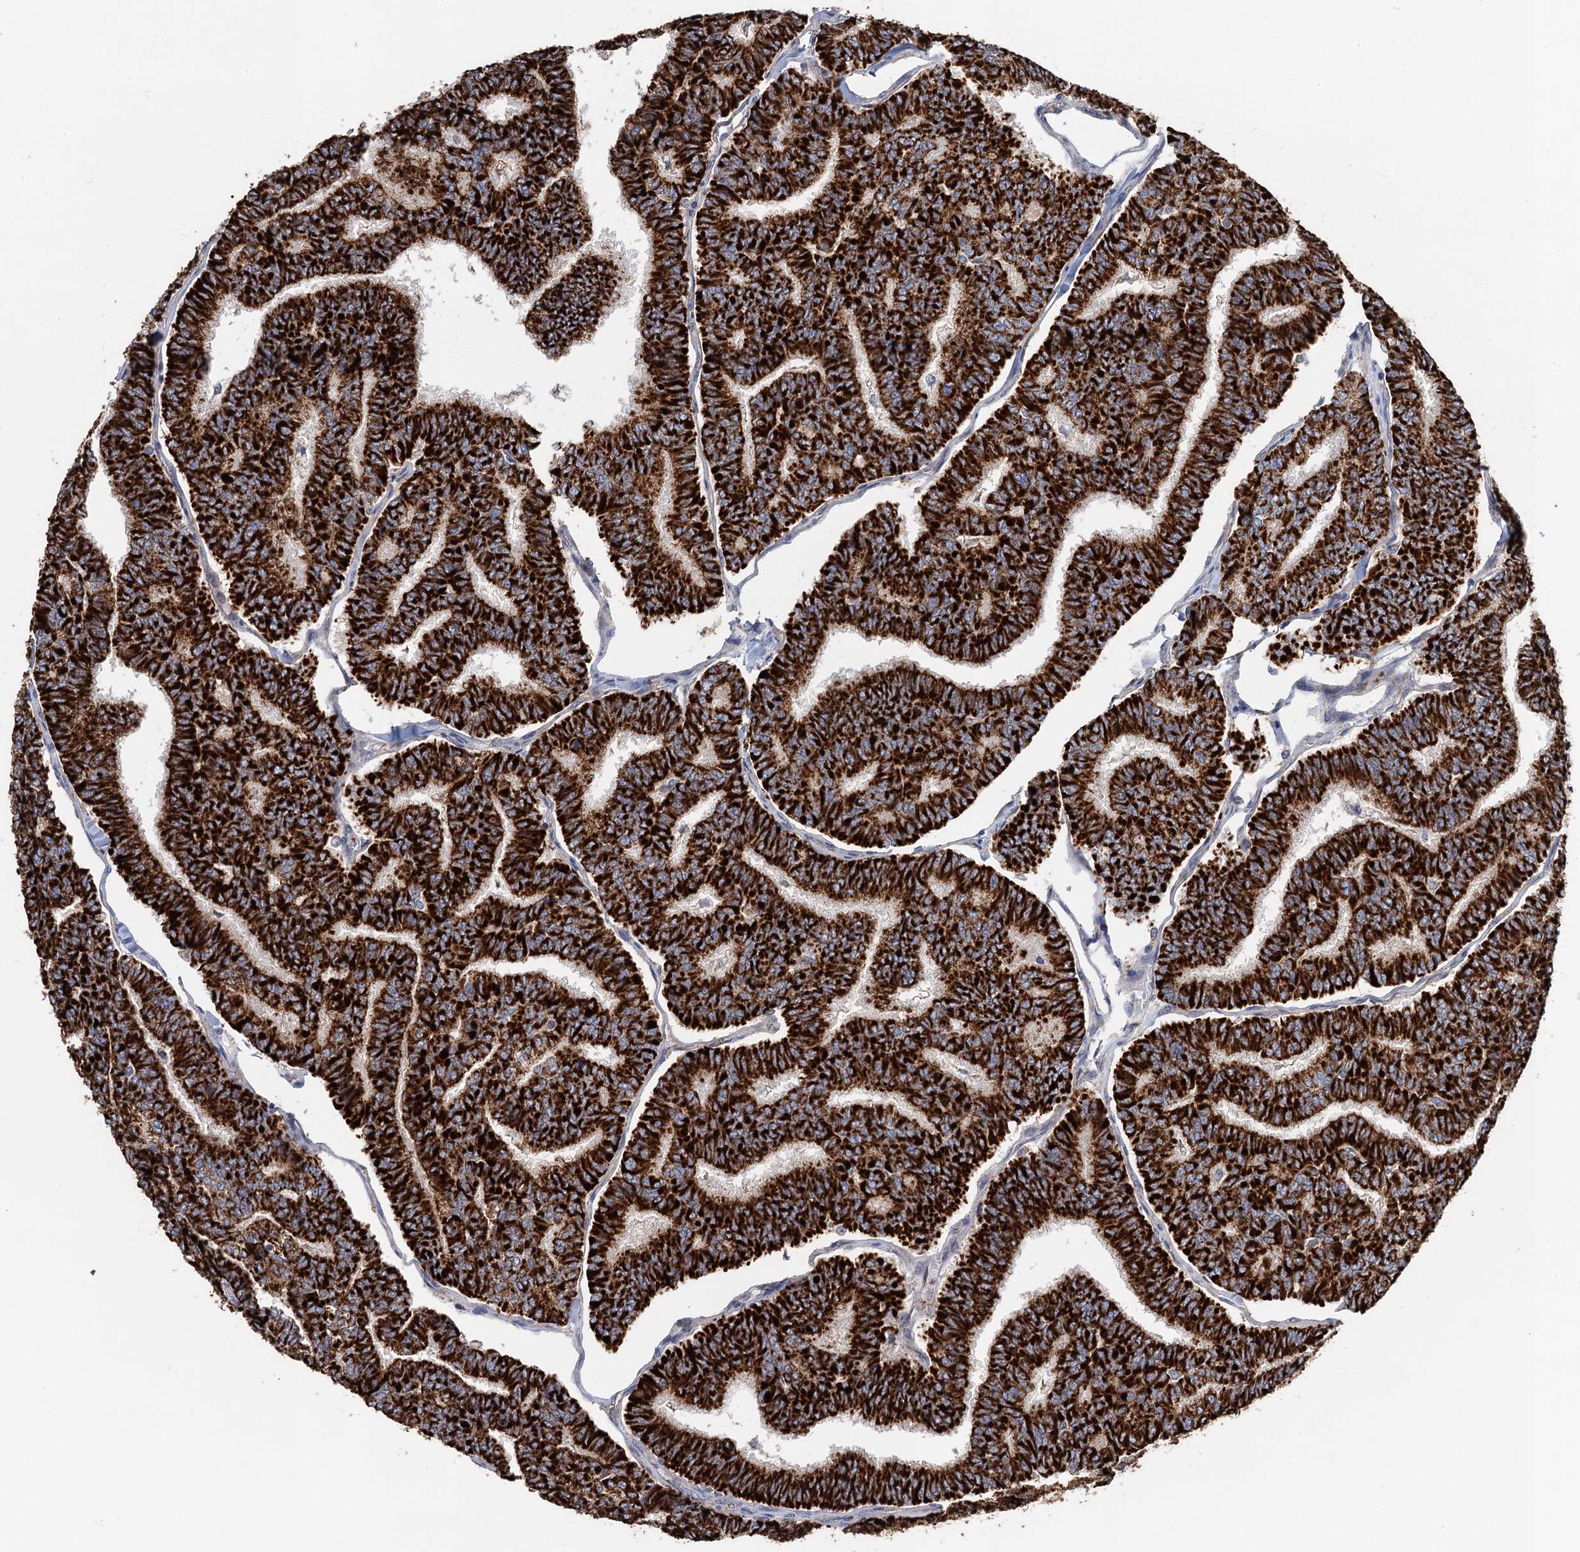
{"staining": {"intensity": "strong", "quantity": ">75%", "location": "cytoplasmic/membranous"}, "tissue": "thyroid cancer", "cell_type": "Tumor cells", "image_type": "cancer", "snomed": [{"axis": "morphology", "description": "Papillary adenocarcinoma, NOS"}, {"axis": "topography", "description": "Thyroid gland"}], "caption": "Thyroid cancer stained with a protein marker shows strong staining in tumor cells.", "gene": "DGLUCY", "patient": {"sex": "female", "age": 35}}